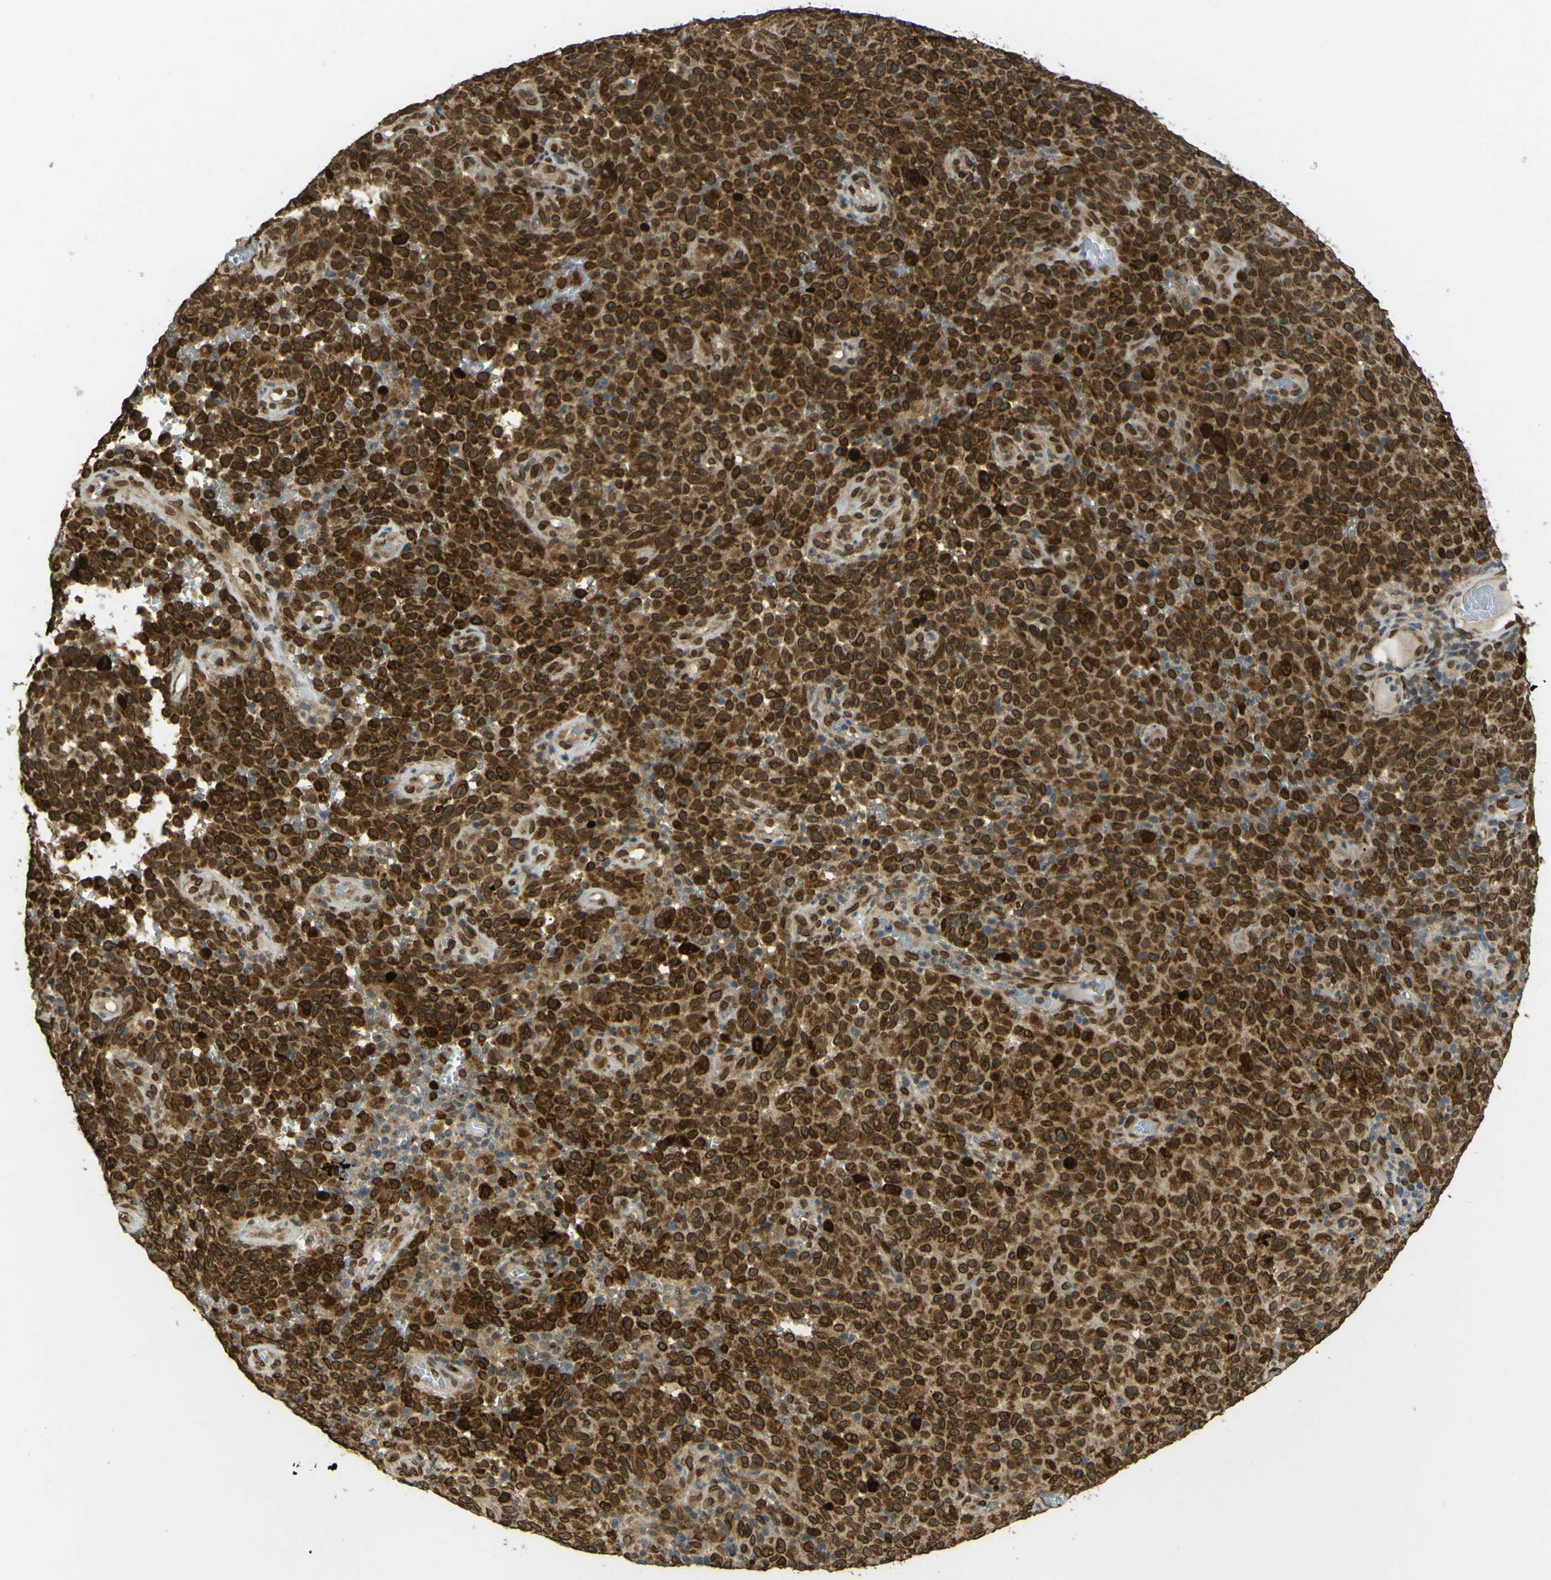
{"staining": {"intensity": "strong", "quantity": ">75%", "location": "cytoplasmic/membranous,nuclear"}, "tissue": "melanoma", "cell_type": "Tumor cells", "image_type": "cancer", "snomed": [{"axis": "morphology", "description": "Malignant melanoma, NOS"}, {"axis": "topography", "description": "Skin"}], "caption": "The immunohistochemical stain highlights strong cytoplasmic/membranous and nuclear staining in tumor cells of malignant melanoma tissue. The protein of interest is shown in brown color, while the nuclei are stained blue.", "gene": "GALNT1", "patient": {"sex": "female", "age": 82}}